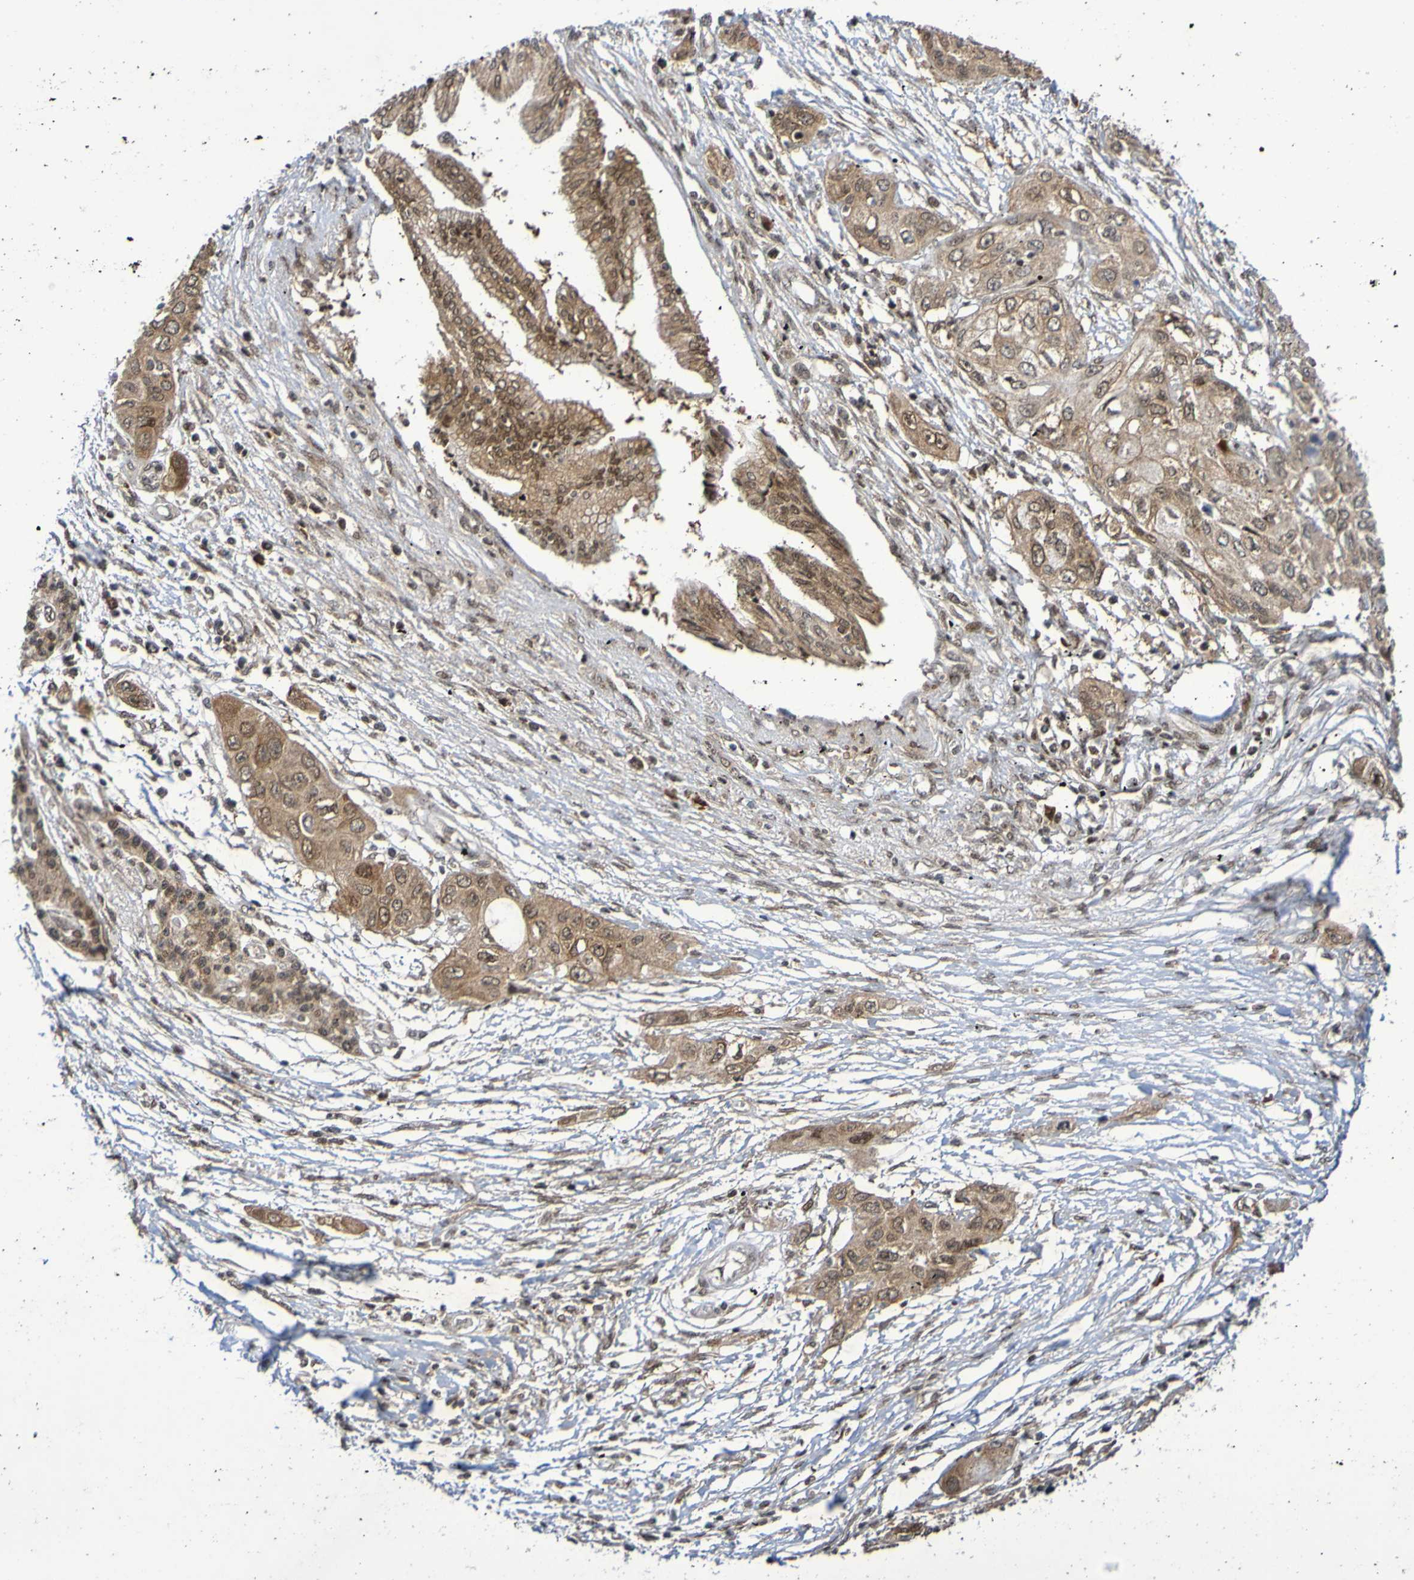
{"staining": {"intensity": "moderate", "quantity": ">75%", "location": "cytoplasmic/membranous,nuclear"}, "tissue": "pancreatic cancer", "cell_type": "Tumor cells", "image_type": "cancer", "snomed": [{"axis": "morphology", "description": "Adenocarcinoma, NOS"}, {"axis": "topography", "description": "Pancreas"}], "caption": "The image displays a brown stain indicating the presence of a protein in the cytoplasmic/membranous and nuclear of tumor cells in pancreatic cancer. The staining was performed using DAB, with brown indicating positive protein expression. Nuclei are stained blue with hematoxylin.", "gene": "ITLN1", "patient": {"sex": "female", "age": 70}}